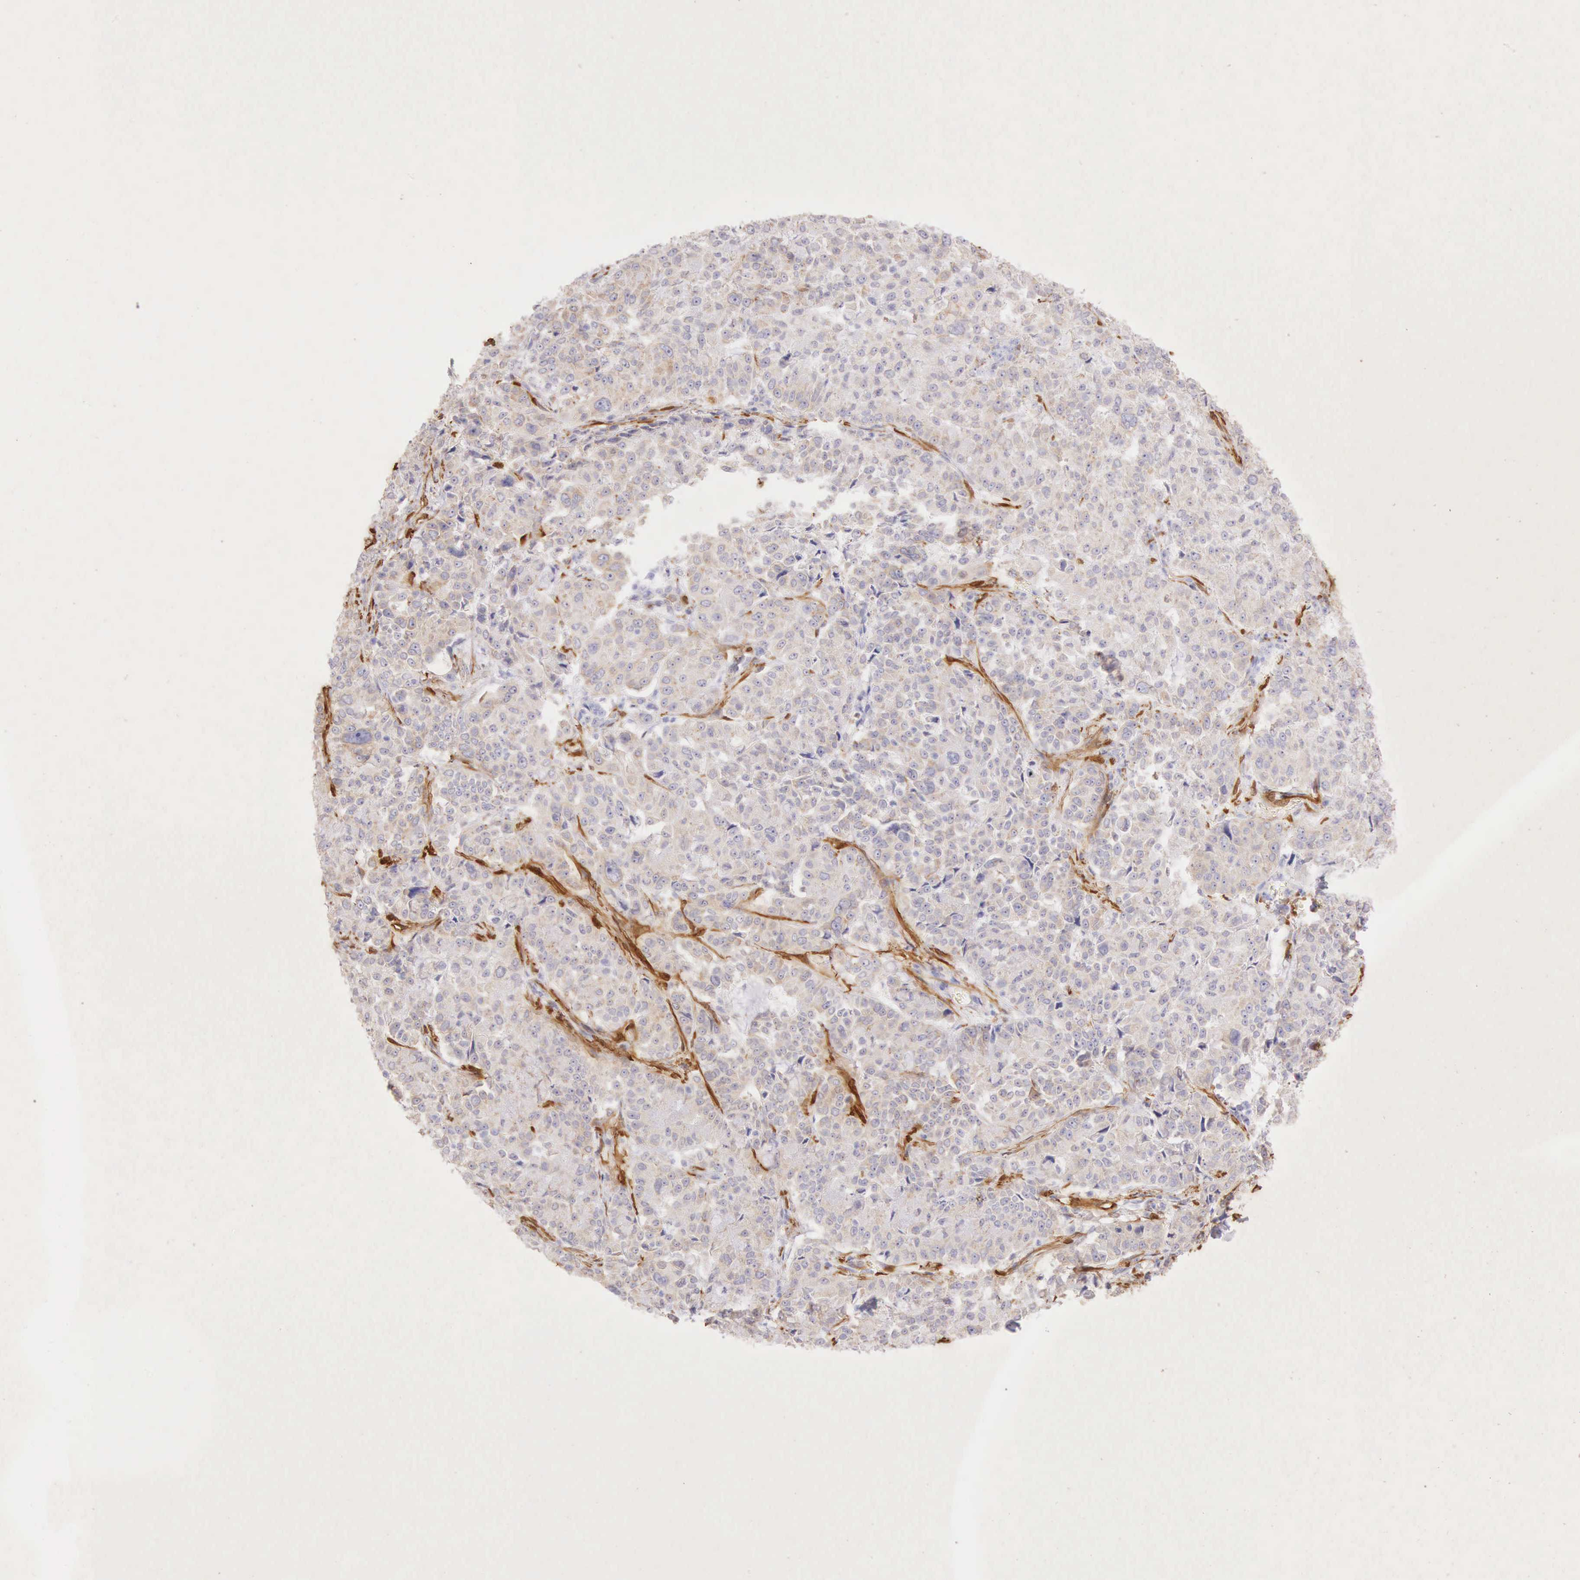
{"staining": {"intensity": "weak", "quantity": "25%-75%", "location": "cytoplasmic/membranous"}, "tissue": "pancreatic cancer", "cell_type": "Tumor cells", "image_type": "cancer", "snomed": [{"axis": "morphology", "description": "Adenocarcinoma, NOS"}, {"axis": "topography", "description": "Pancreas"}], "caption": "The micrograph exhibits staining of pancreatic adenocarcinoma, revealing weak cytoplasmic/membranous protein expression (brown color) within tumor cells.", "gene": "CNN1", "patient": {"sex": "female", "age": 52}}